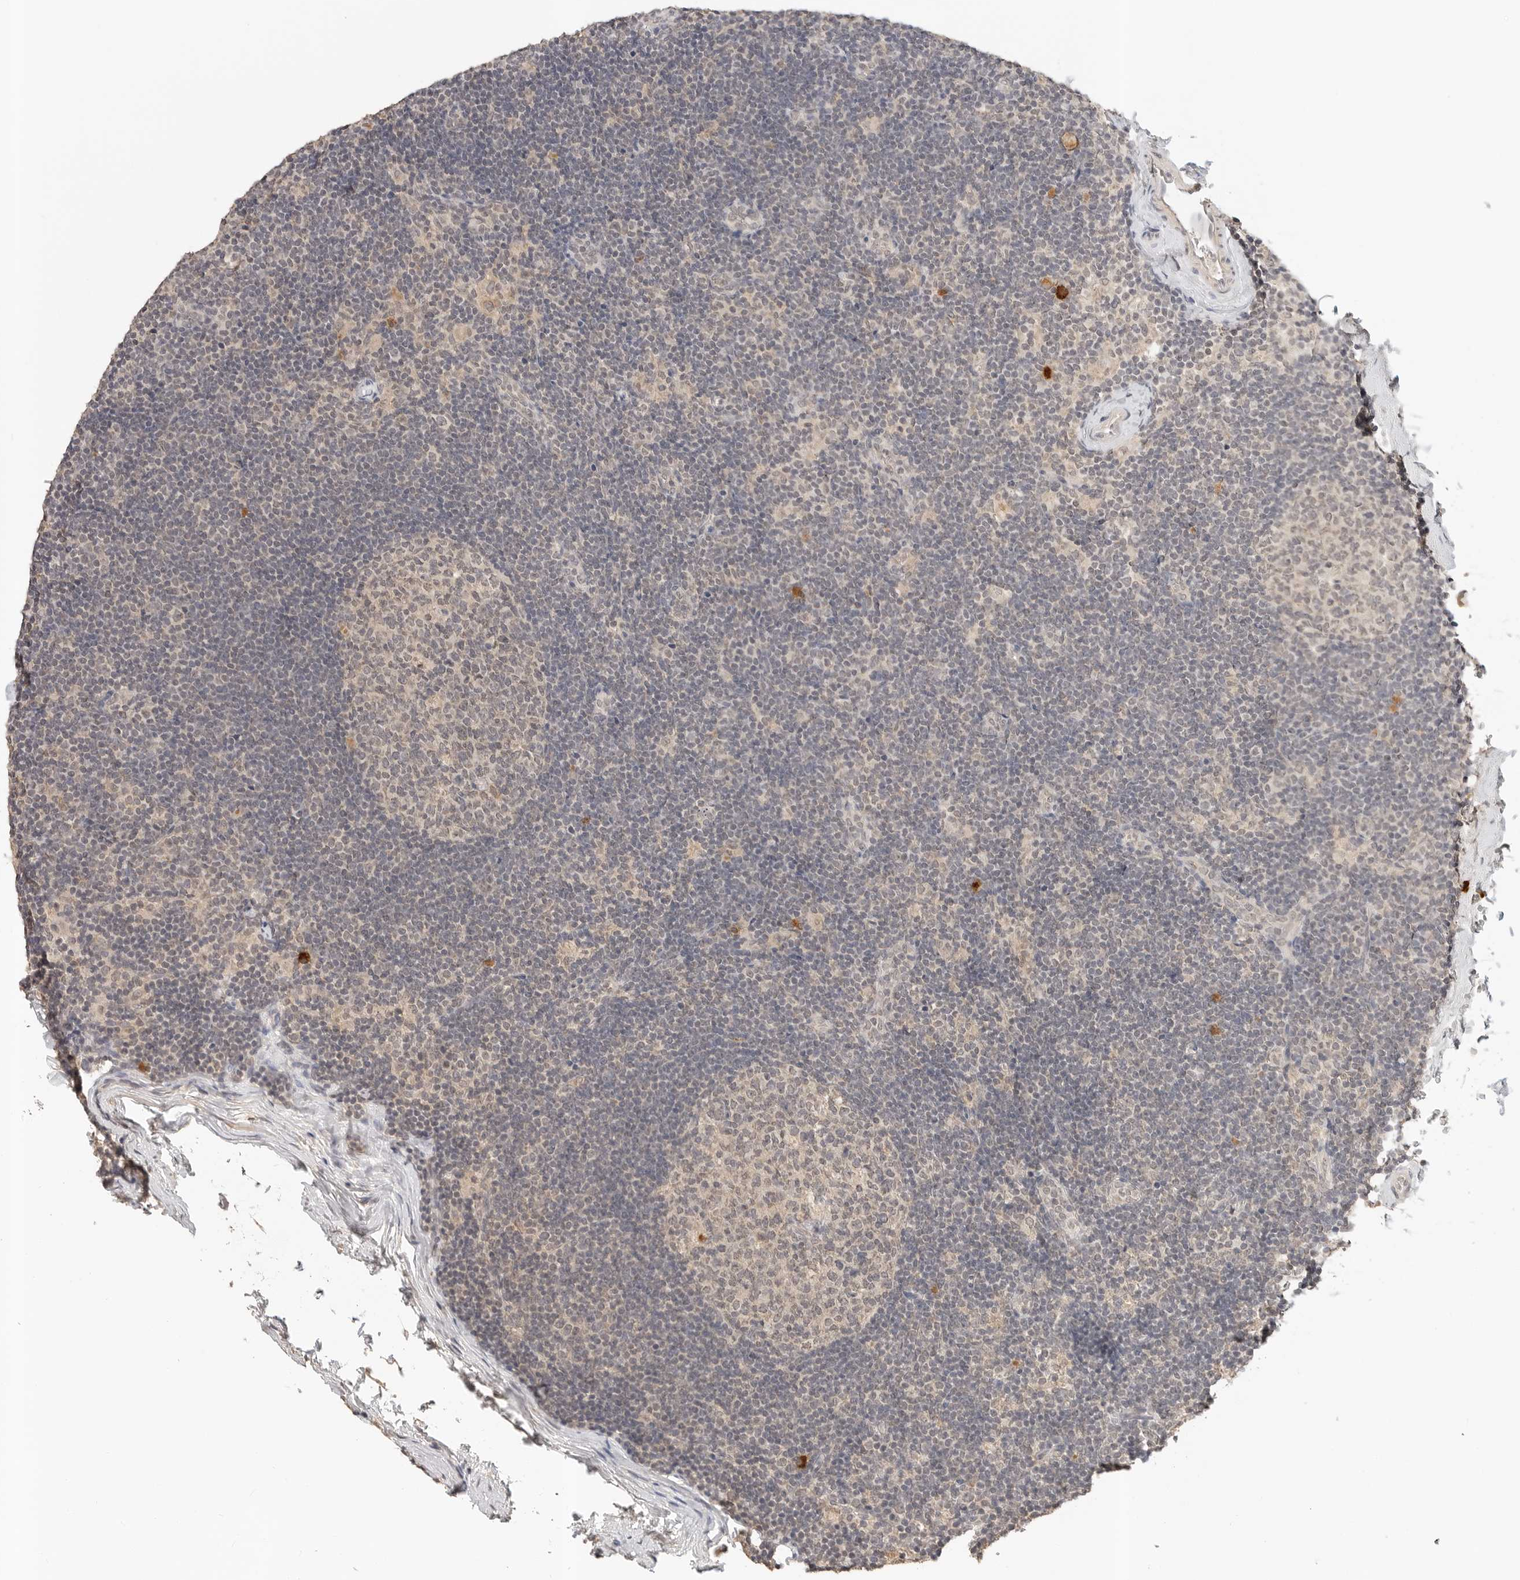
{"staining": {"intensity": "weak", "quantity": "25%-75%", "location": "nuclear"}, "tissue": "lymph node", "cell_type": "Germinal center cells", "image_type": "normal", "snomed": [{"axis": "morphology", "description": "Normal tissue, NOS"}, {"axis": "topography", "description": "Lymph node"}], "caption": "Immunohistochemistry (IHC) micrograph of normal lymph node: lymph node stained using IHC reveals low levels of weak protein expression localized specifically in the nuclear of germinal center cells, appearing as a nuclear brown color.", "gene": "IL24", "patient": {"sex": "female", "age": 22}}